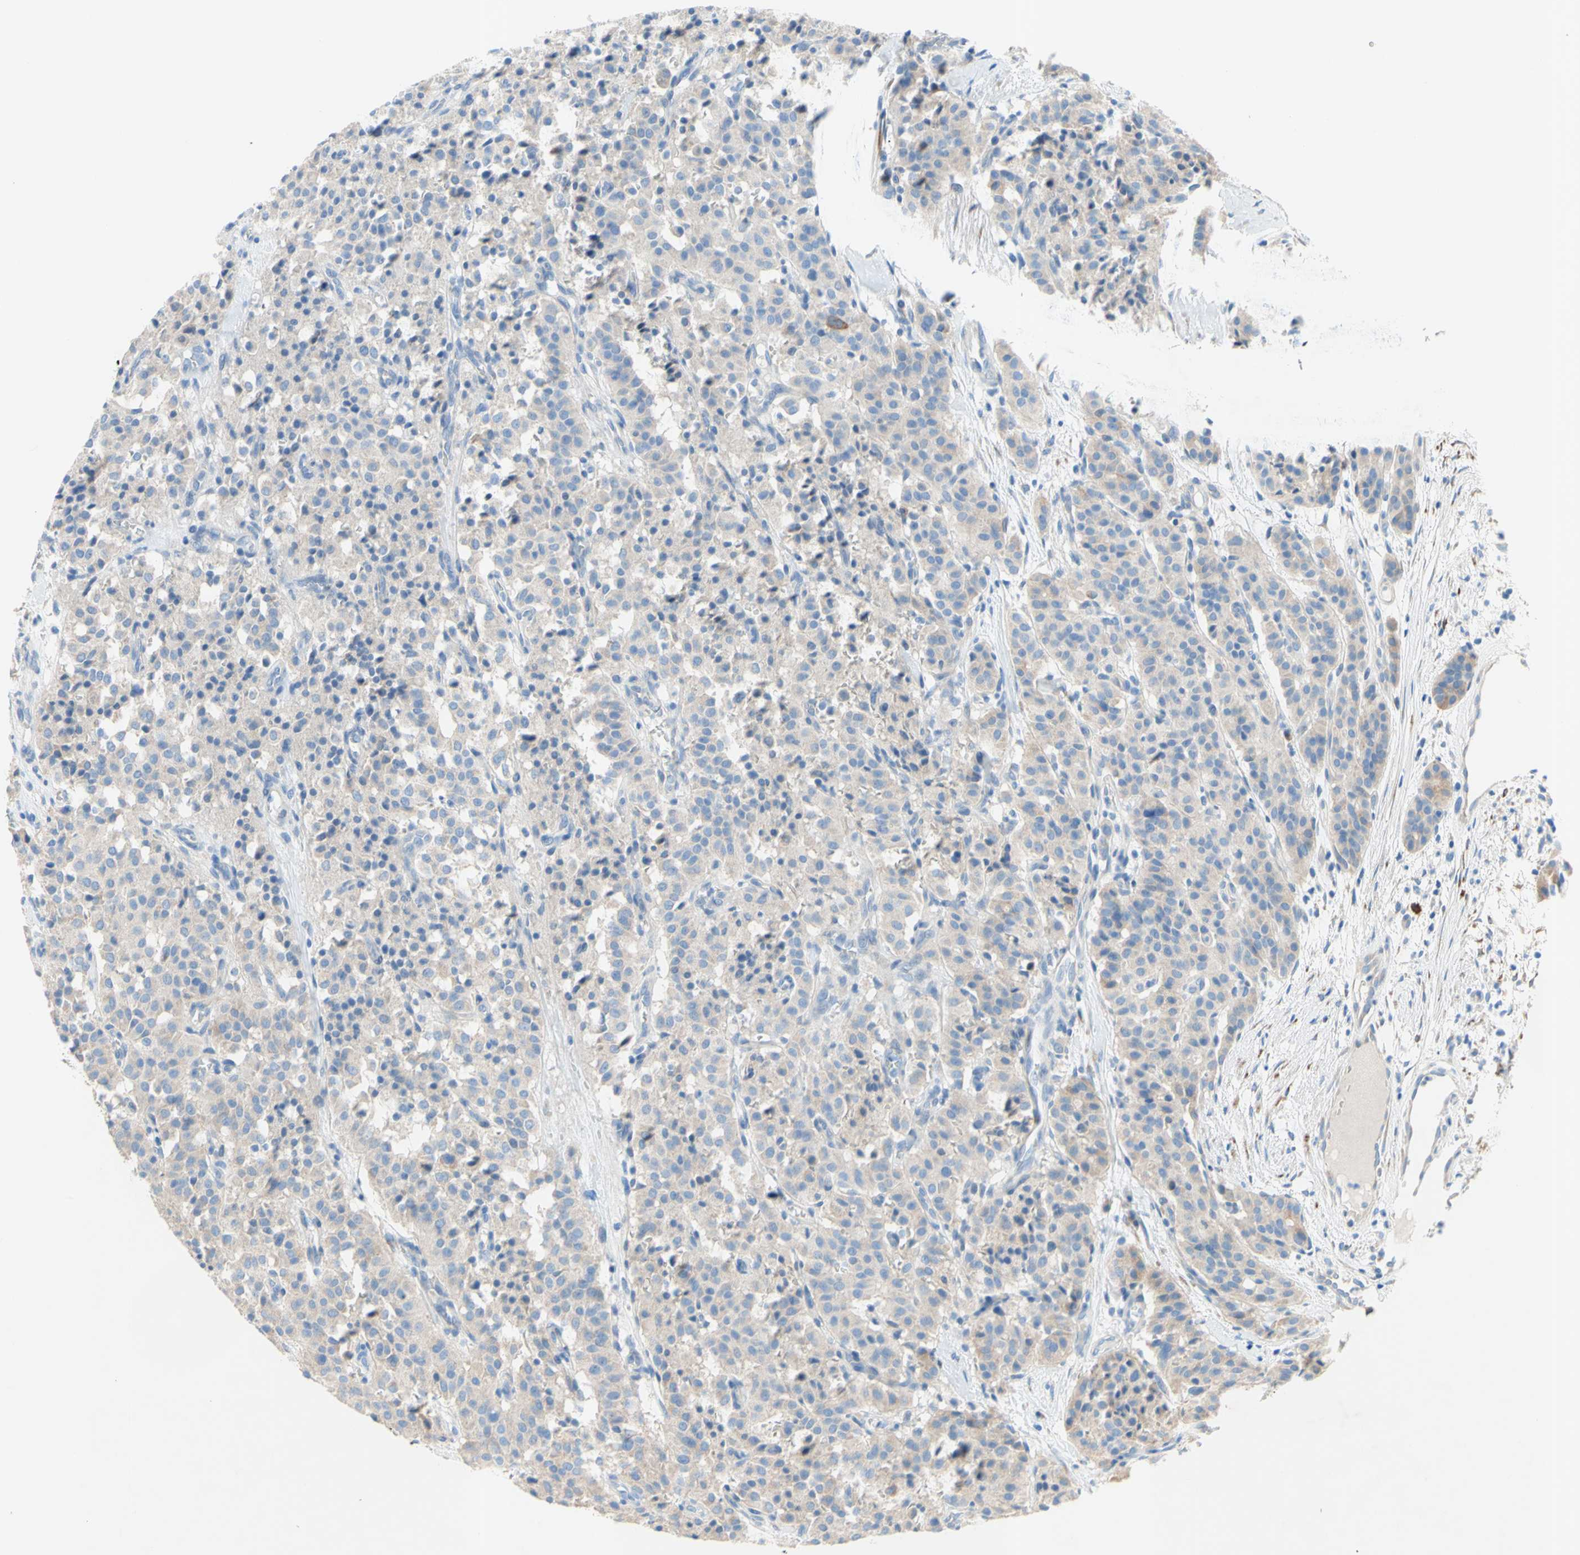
{"staining": {"intensity": "negative", "quantity": "none", "location": "none"}, "tissue": "carcinoid", "cell_type": "Tumor cells", "image_type": "cancer", "snomed": [{"axis": "morphology", "description": "Carcinoid, malignant, NOS"}, {"axis": "topography", "description": "Lung"}], "caption": "IHC of human carcinoid shows no positivity in tumor cells. (Brightfield microscopy of DAB (3,3'-diaminobenzidine) immunohistochemistry at high magnification).", "gene": "TMIGD2", "patient": {"sex": "male", "age": 30}}